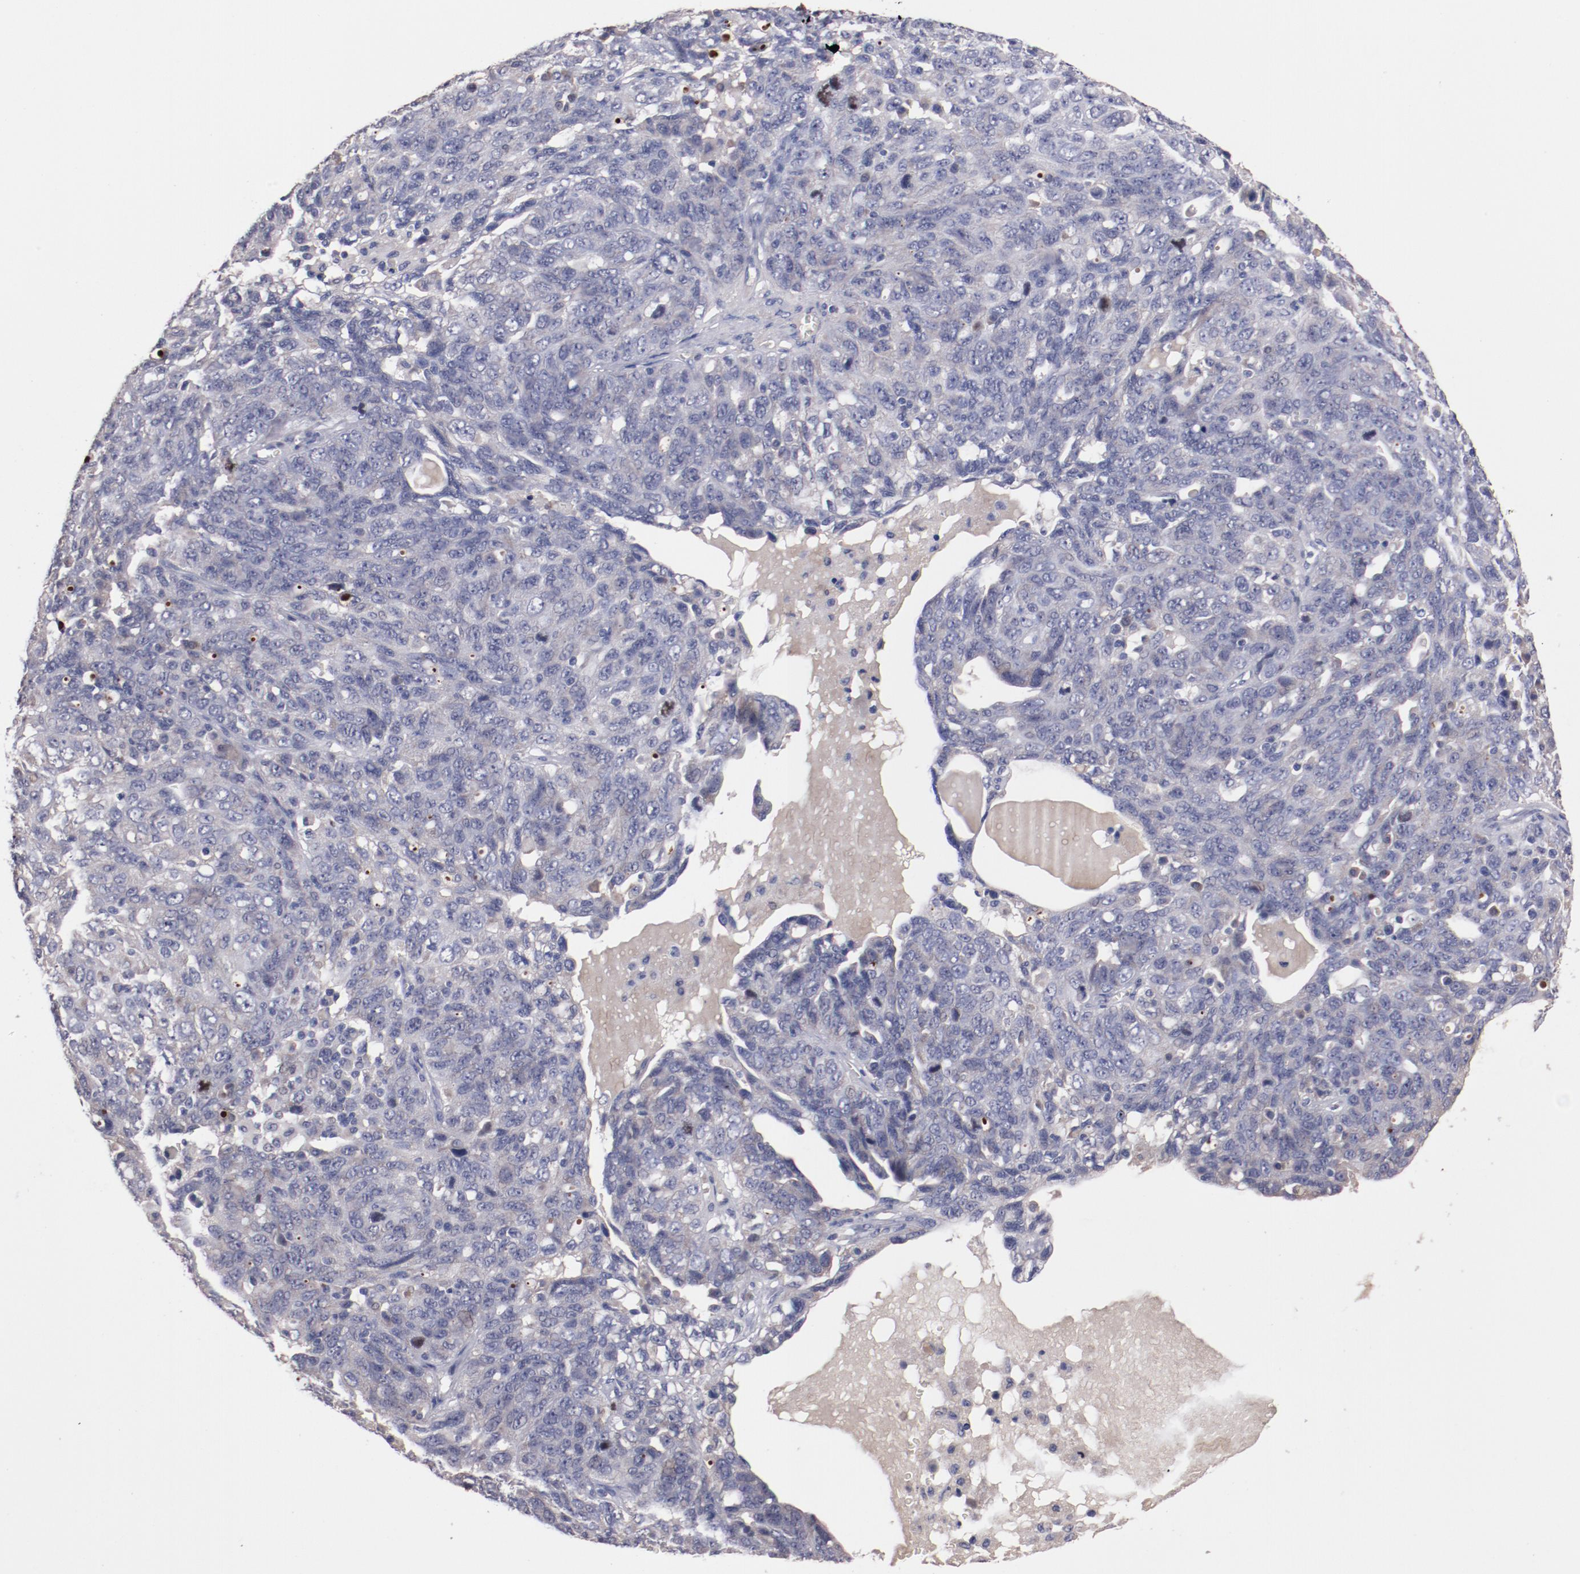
{"staining": {"intensity": "negative", "quantity": "none", "location": "none"}, "tissue": "ovarian cancer", "cell_type": "Tumor cells", "image_type": "cancer", "snomed": [{"axis": "morphology", "description": "Cystadenocarcinoma, serous, NOS"}, {"axis": "topography", "description": "Ovary"}], "caption": "Tumor cells show no significant expression in ovarian serous cystadenocarcinoma.", "gene": "FAM81A", "patient": {"sex": "female", "age": 71}}